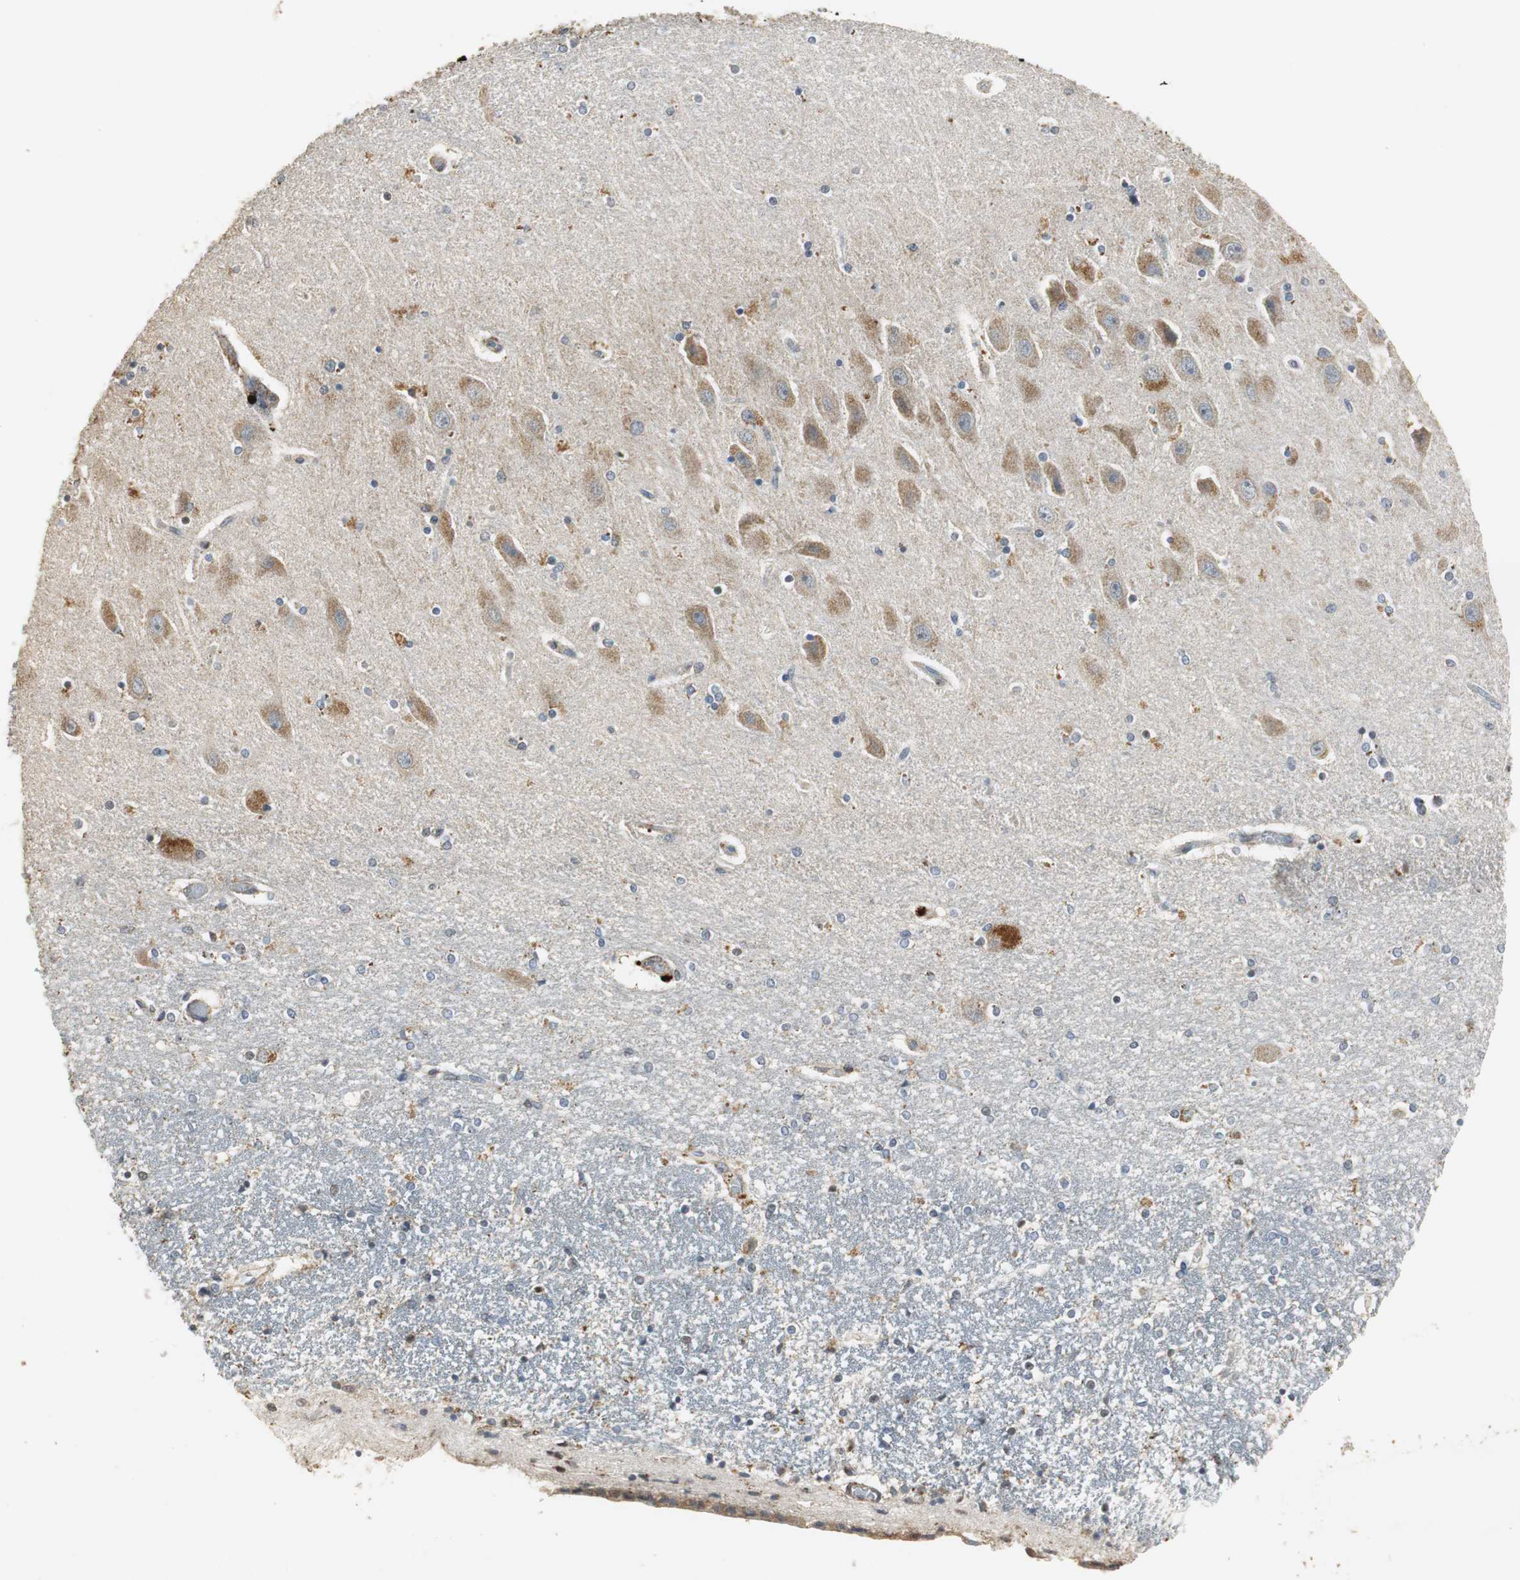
{"staining": {"intensity": "negative", "quantity": "none", "location": "none"}, "tissue": "hippocampus", "cell_type": "Glial cells", "image_type": "normal", "snomed": [{"axis": "morphology", "description": "Normal tissue, NOS"}, {"axis": "topography", "description": "Hippocampus"}], "caption": "Human hippocampus stained for a protein using IHC reveals no expression in glial cells.", "gene": "DNAJB4", "patient": {"sex": "female", "age": 54}}